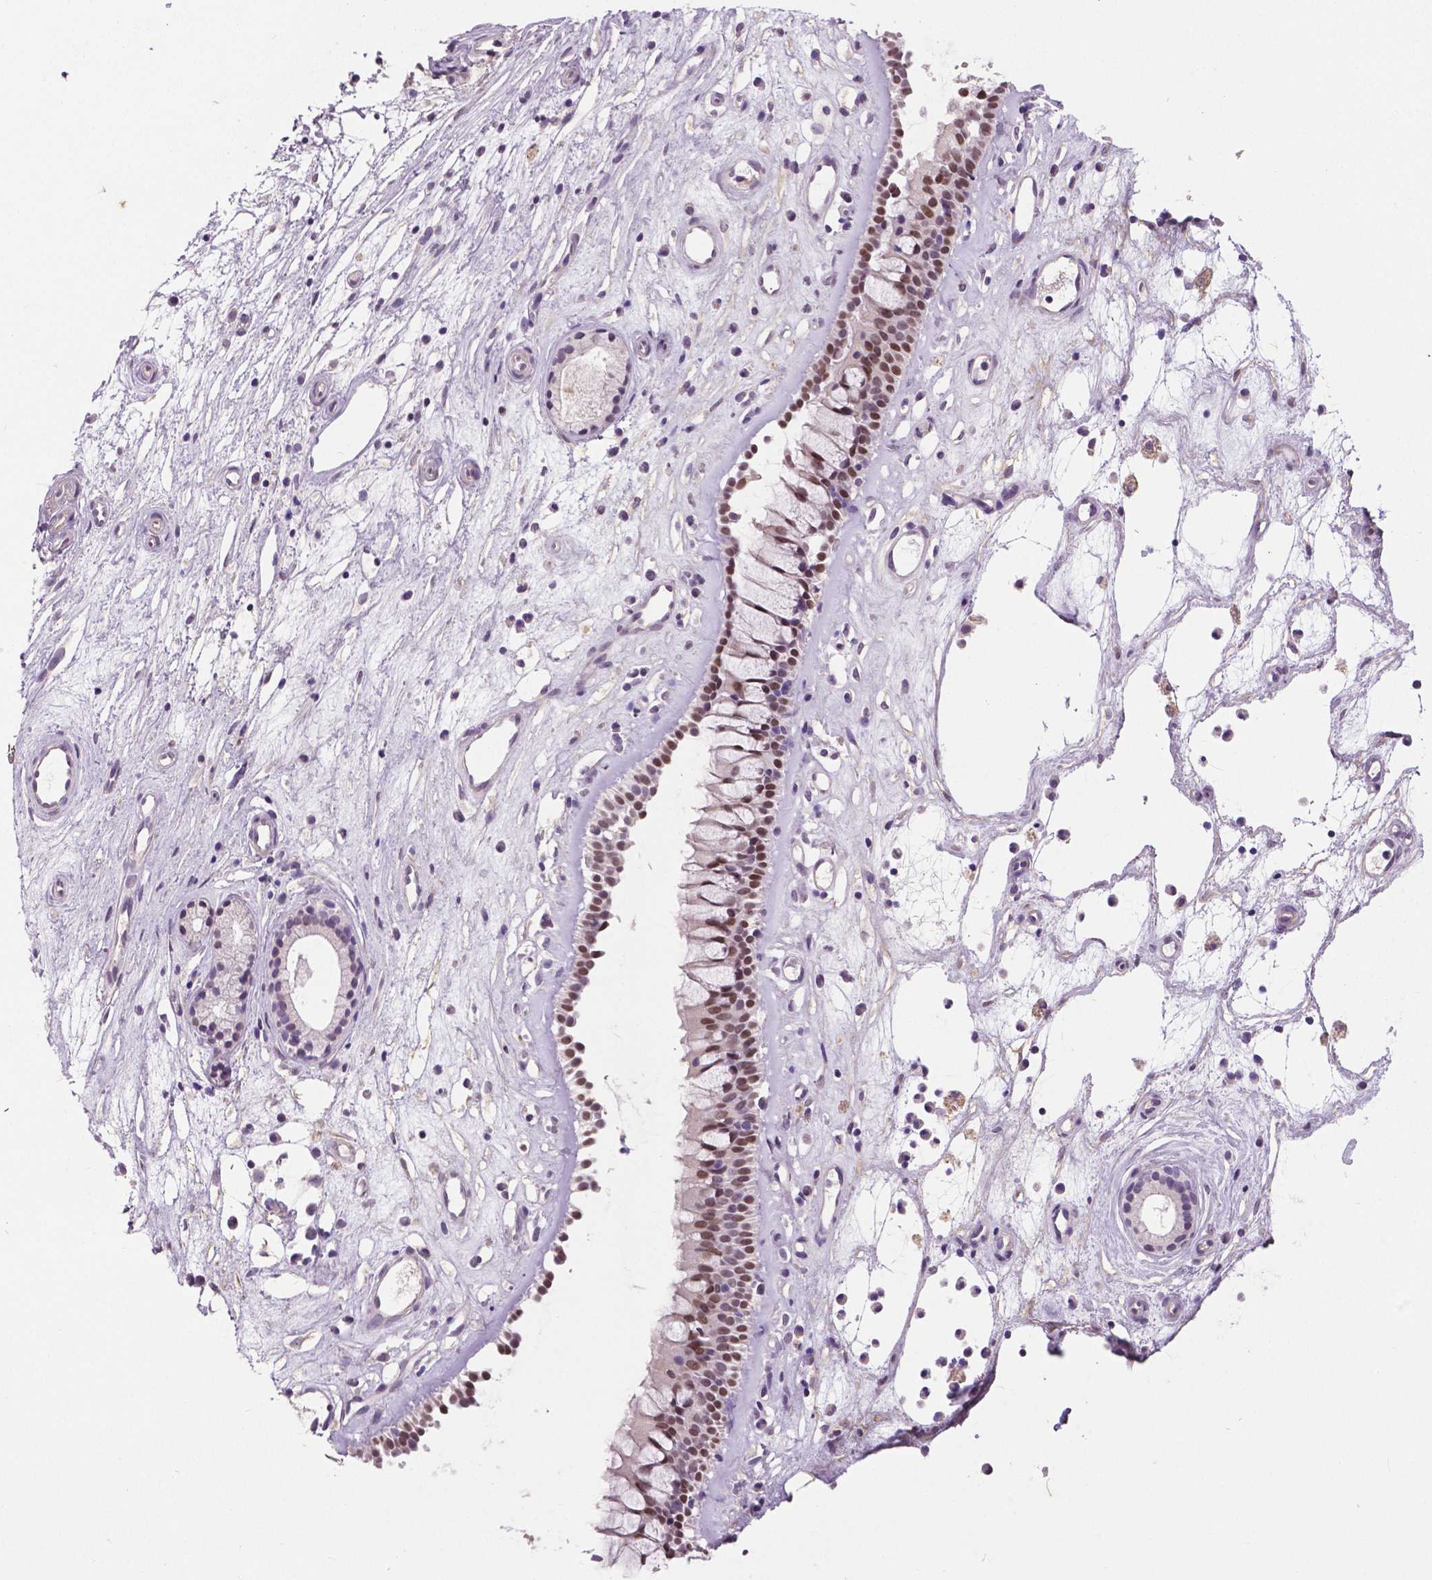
{"staining": {"intensity": "moderate", "quantity": ">75%", "location": "nuclear"}, "tissue": "nasopharynx", "cell_type": "Respiratory epithelial cells", "image_type": "normal", "snomed": [{"axis": "morphology", "description": "Normal tissue, NOS"}, {"axis": "topography", "description": "Nasopharynx"}], "caption": "Respiratory epithelial cells demonstrate medium levels of moderate nuclear positivity in approximately >75% of cells in benign human nasopharynx. The protein is stained brown, and the nuclei are stained in blue (DAB IHC with brightfield microscopy, high magnification).", "gene": "FOXA1", "patient": {"sex": "female", "age": 52}}